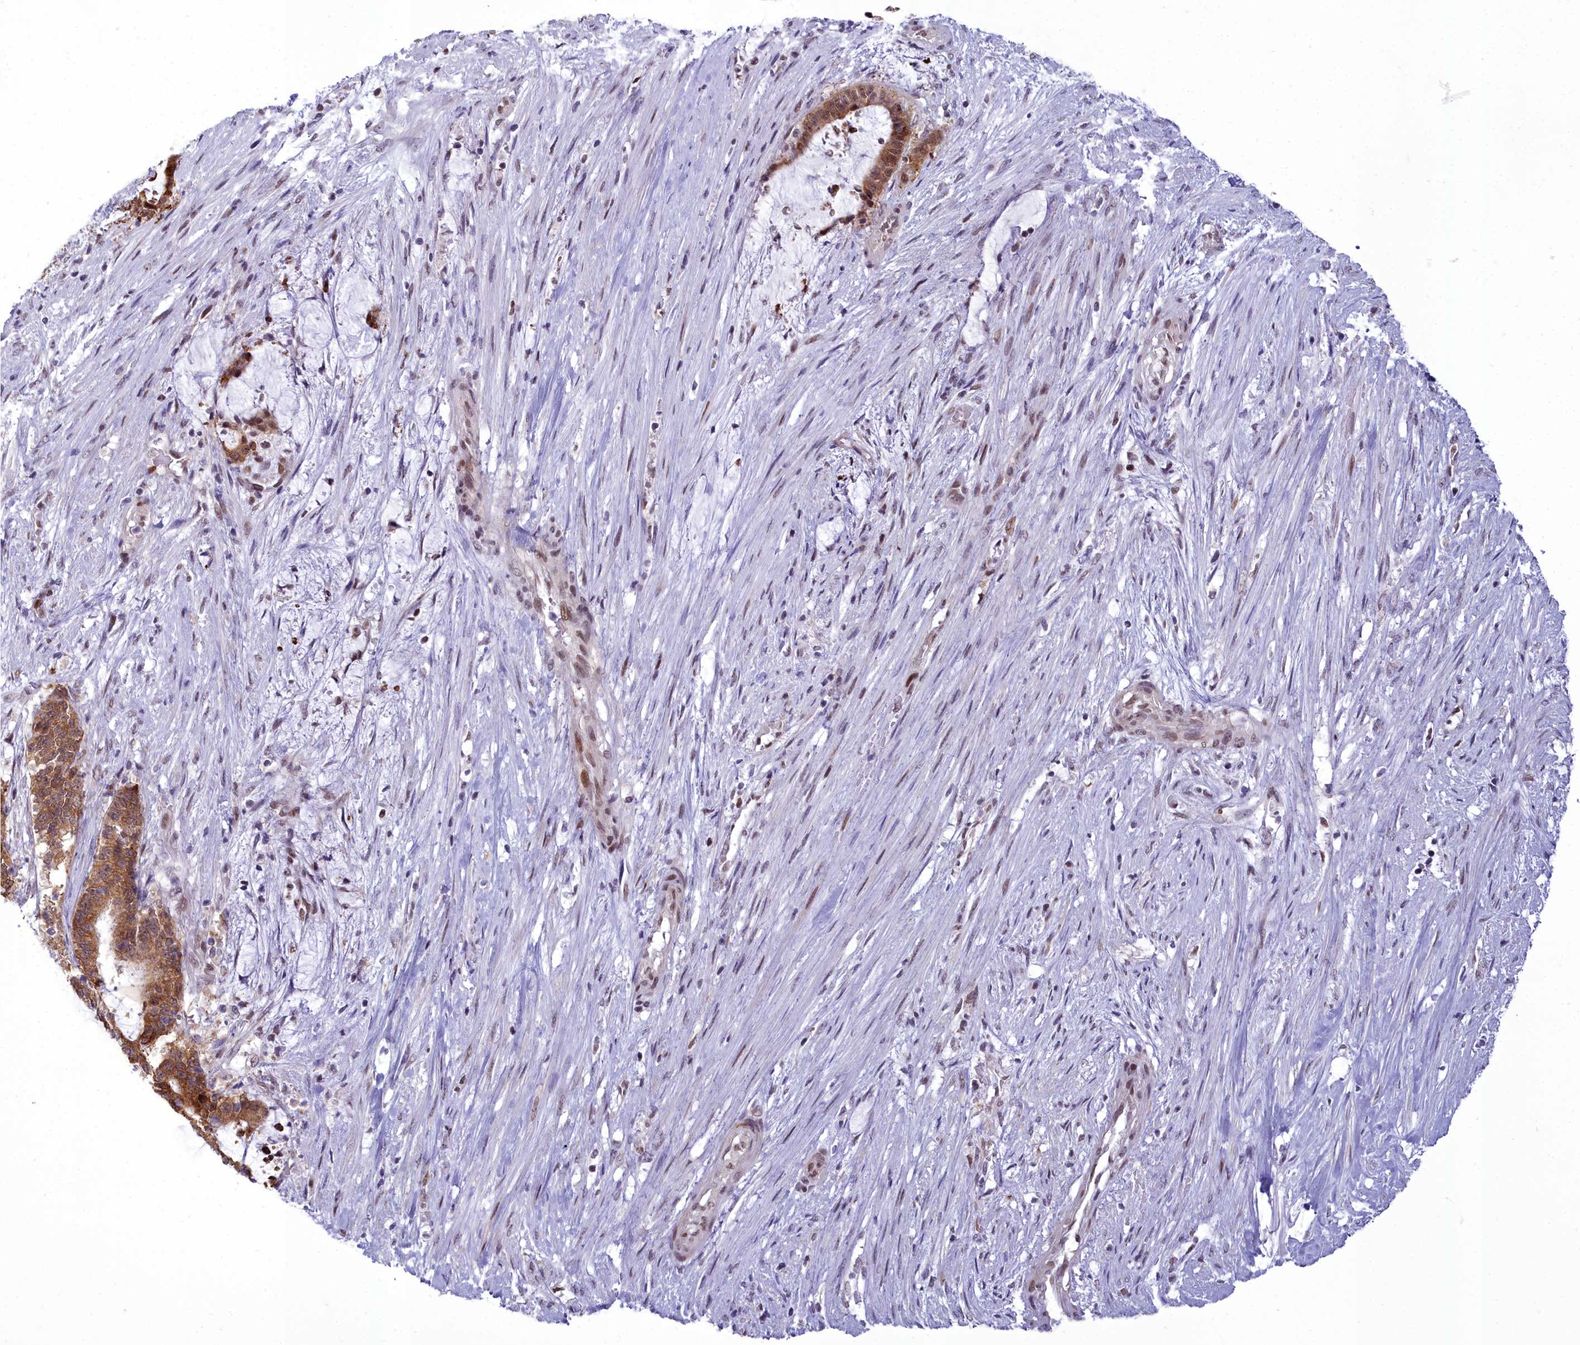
{"staining": {"intensity": "strong", "quantity": ">75%", "location": "cytoplasmic/membranous"}, "tissue": "liver cancer", "cell_type": "Tumor cells", "image_type": "cancer", "snomed": [{"axis": "morphology", "description": "Normal tissue, NOS"}, {"axis": "morphology", "description": "Cholangiocarcinoma"}, {"axis": "topography", "description": "Liver"}, {"axis": "topography", "description": "Peripheral nerve tissue"}], "caption": "High-magnification brightfield microscopy of liver cancer stained with DAB (brown) and counterstained with hematoxylin (blue). tumor cells exhibit strong cytoplasmic/membranous staining is identified in about>75% of cells.", "gene": "CEACAM19", "patient": {"sex": "female", "age": 73}}